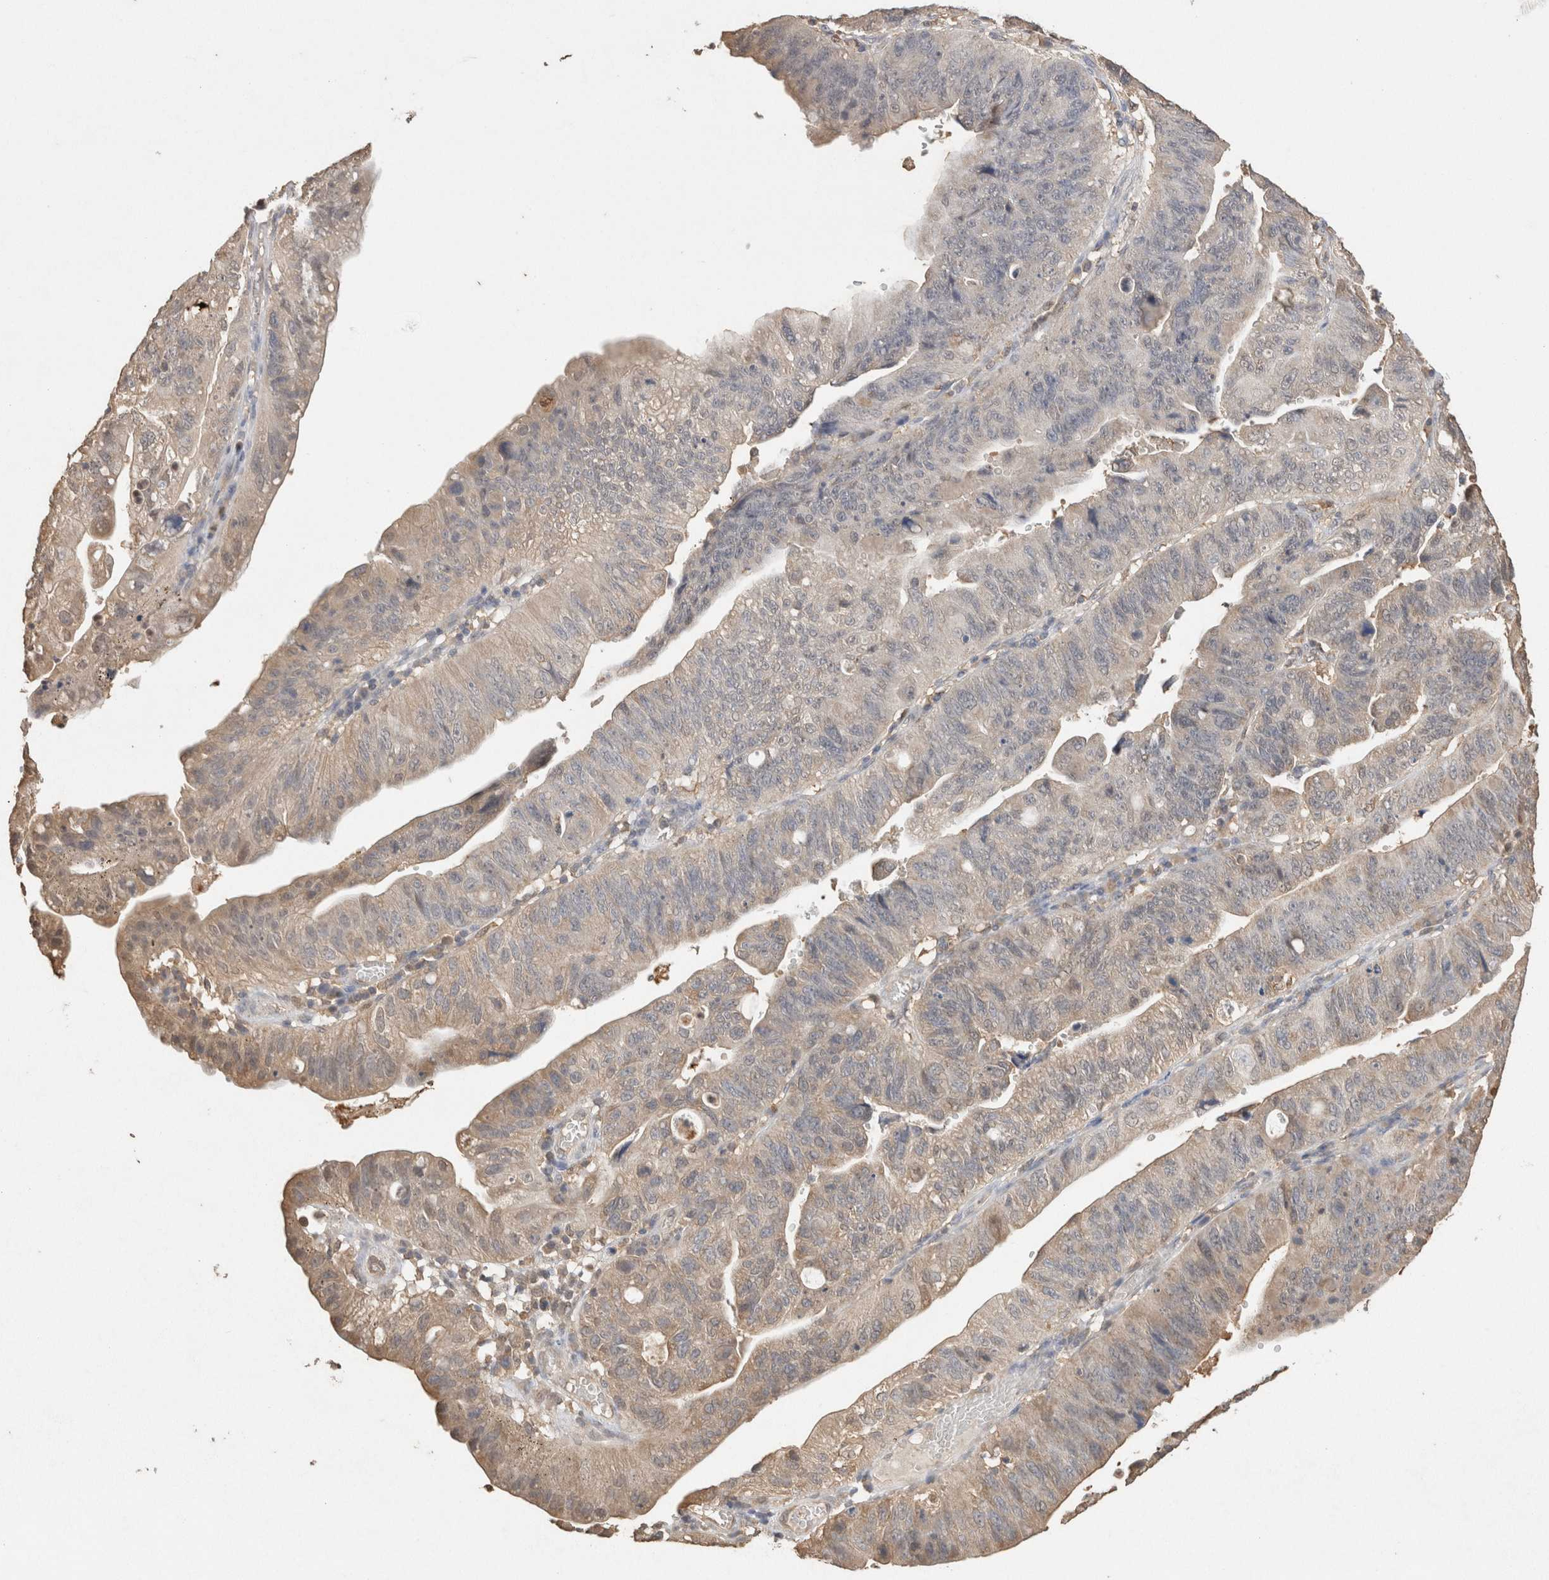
{"staining": {"intensity": "negative", "quantity": "none", "location": "none"}, "tissue": "stomach cancer", "cell_type": "Tumor cells", "image_type": "cancer", "snomed": [{"axis": "morphology", "description": "Adenocarcinoma, NOS"}, {"axis": "topography", "description": "Stomach"}], "caption": "An immunohistochemistry (IHC) histopathology image of stomach adenocarcinoma is shown. There is no staining in tumor cells of stomach adenocarcinoma. (Brightfield microscopy of DAB IHC at high magnification).", "gene": "YWHAH", "patient": {"sex": "male", "age": 59}}